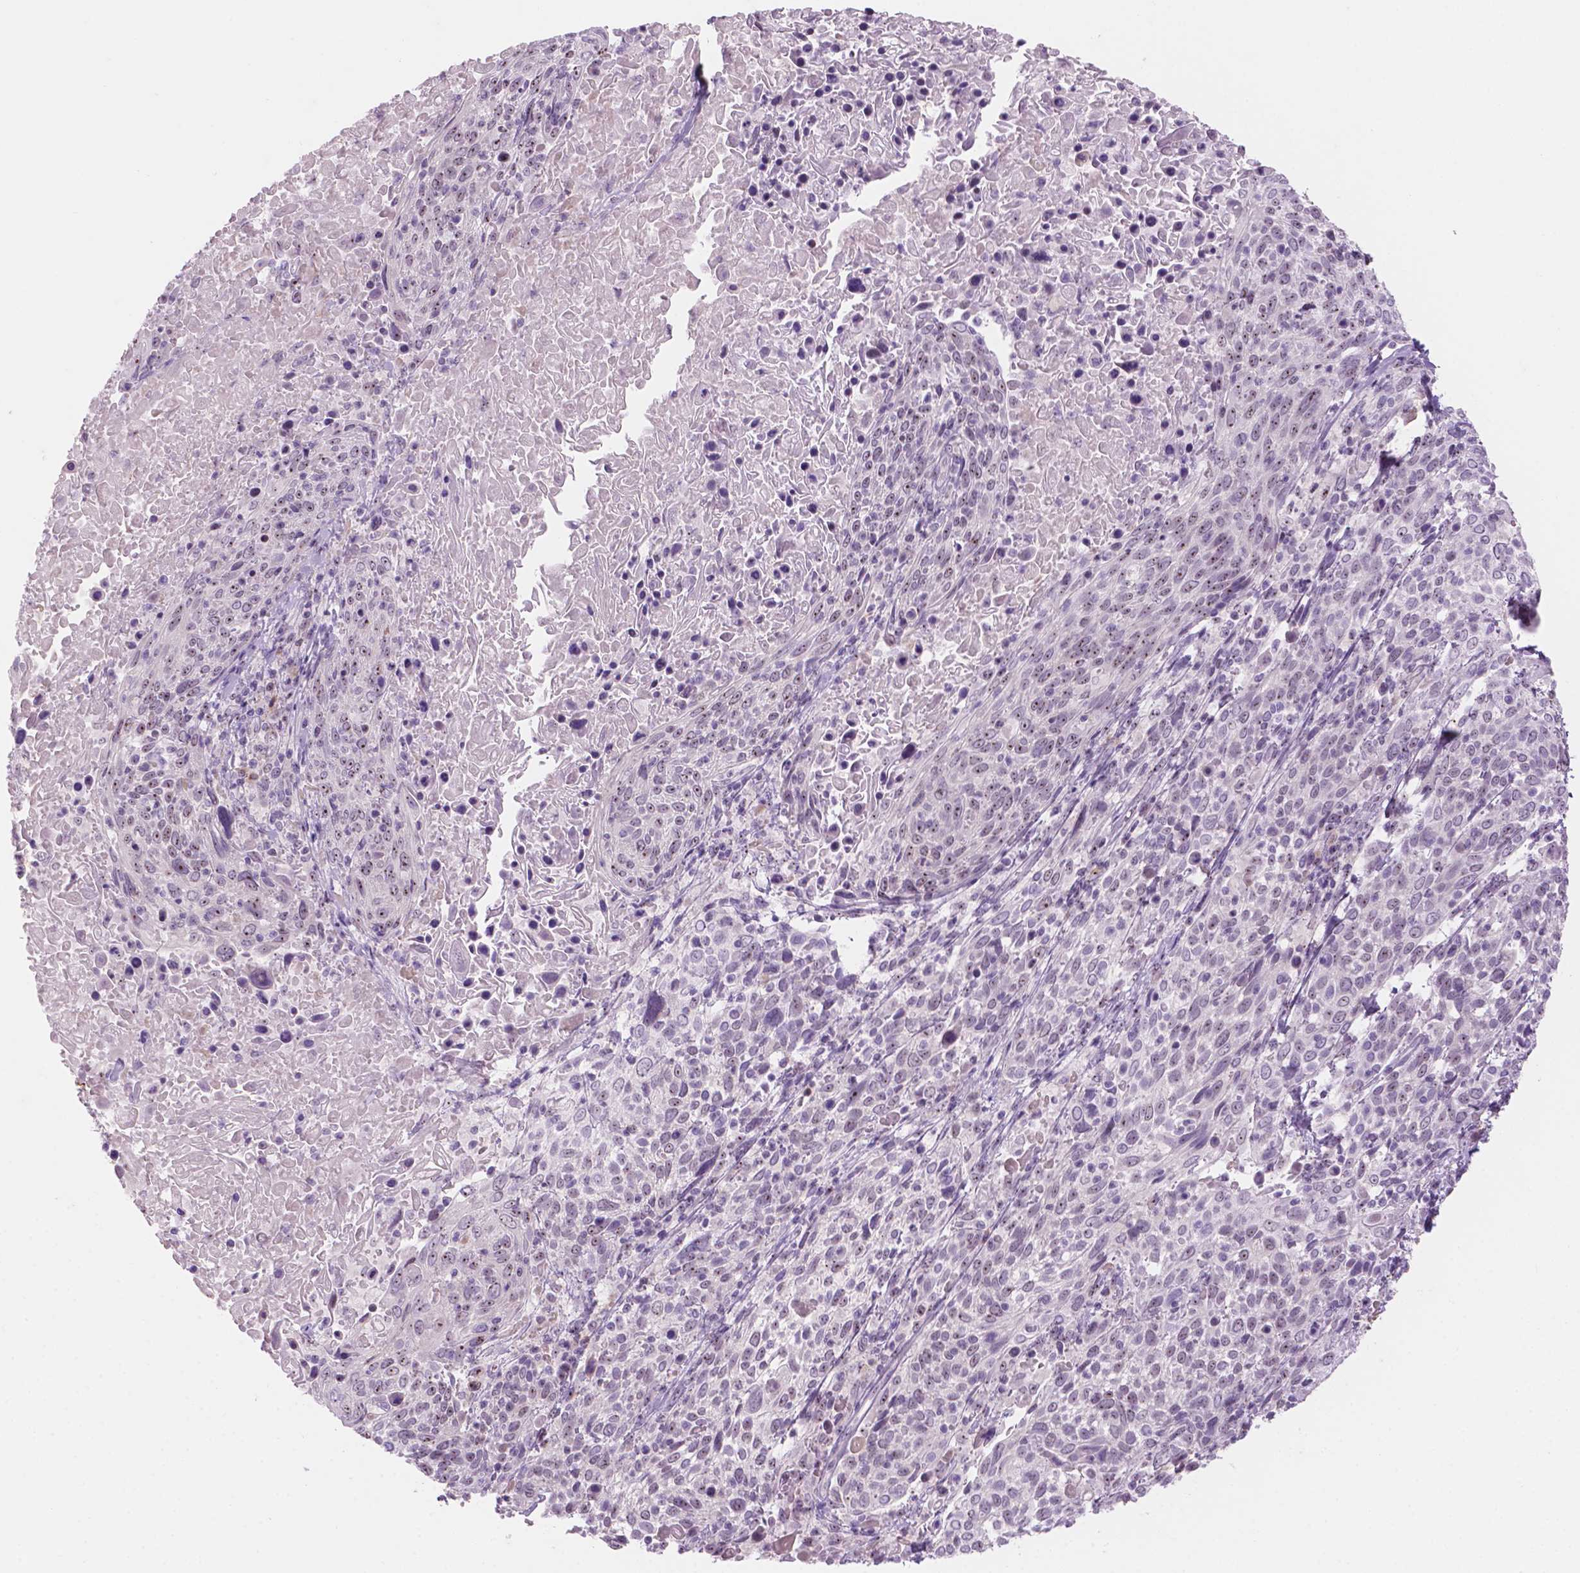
{"staining": {"intensity": "negative", "quantity": "none", "location": "none"}, "tissue": "cervical cancer", "cell_type": "Tumor cells", "image_type": "cancer", "snomed": [{"axis": "morphology", "description": "Squamous cell carcinoma, NOS"}, {"axis": "topography", "description": "Cervix"}], "caption": "A photomicrograph of cervical cancer (squamous cell carcinoma) stained for a protein exhibits no brown staining in tumor cells.", "gene": "ZNF853", "patient": {"sex": "female", "age": 61}}